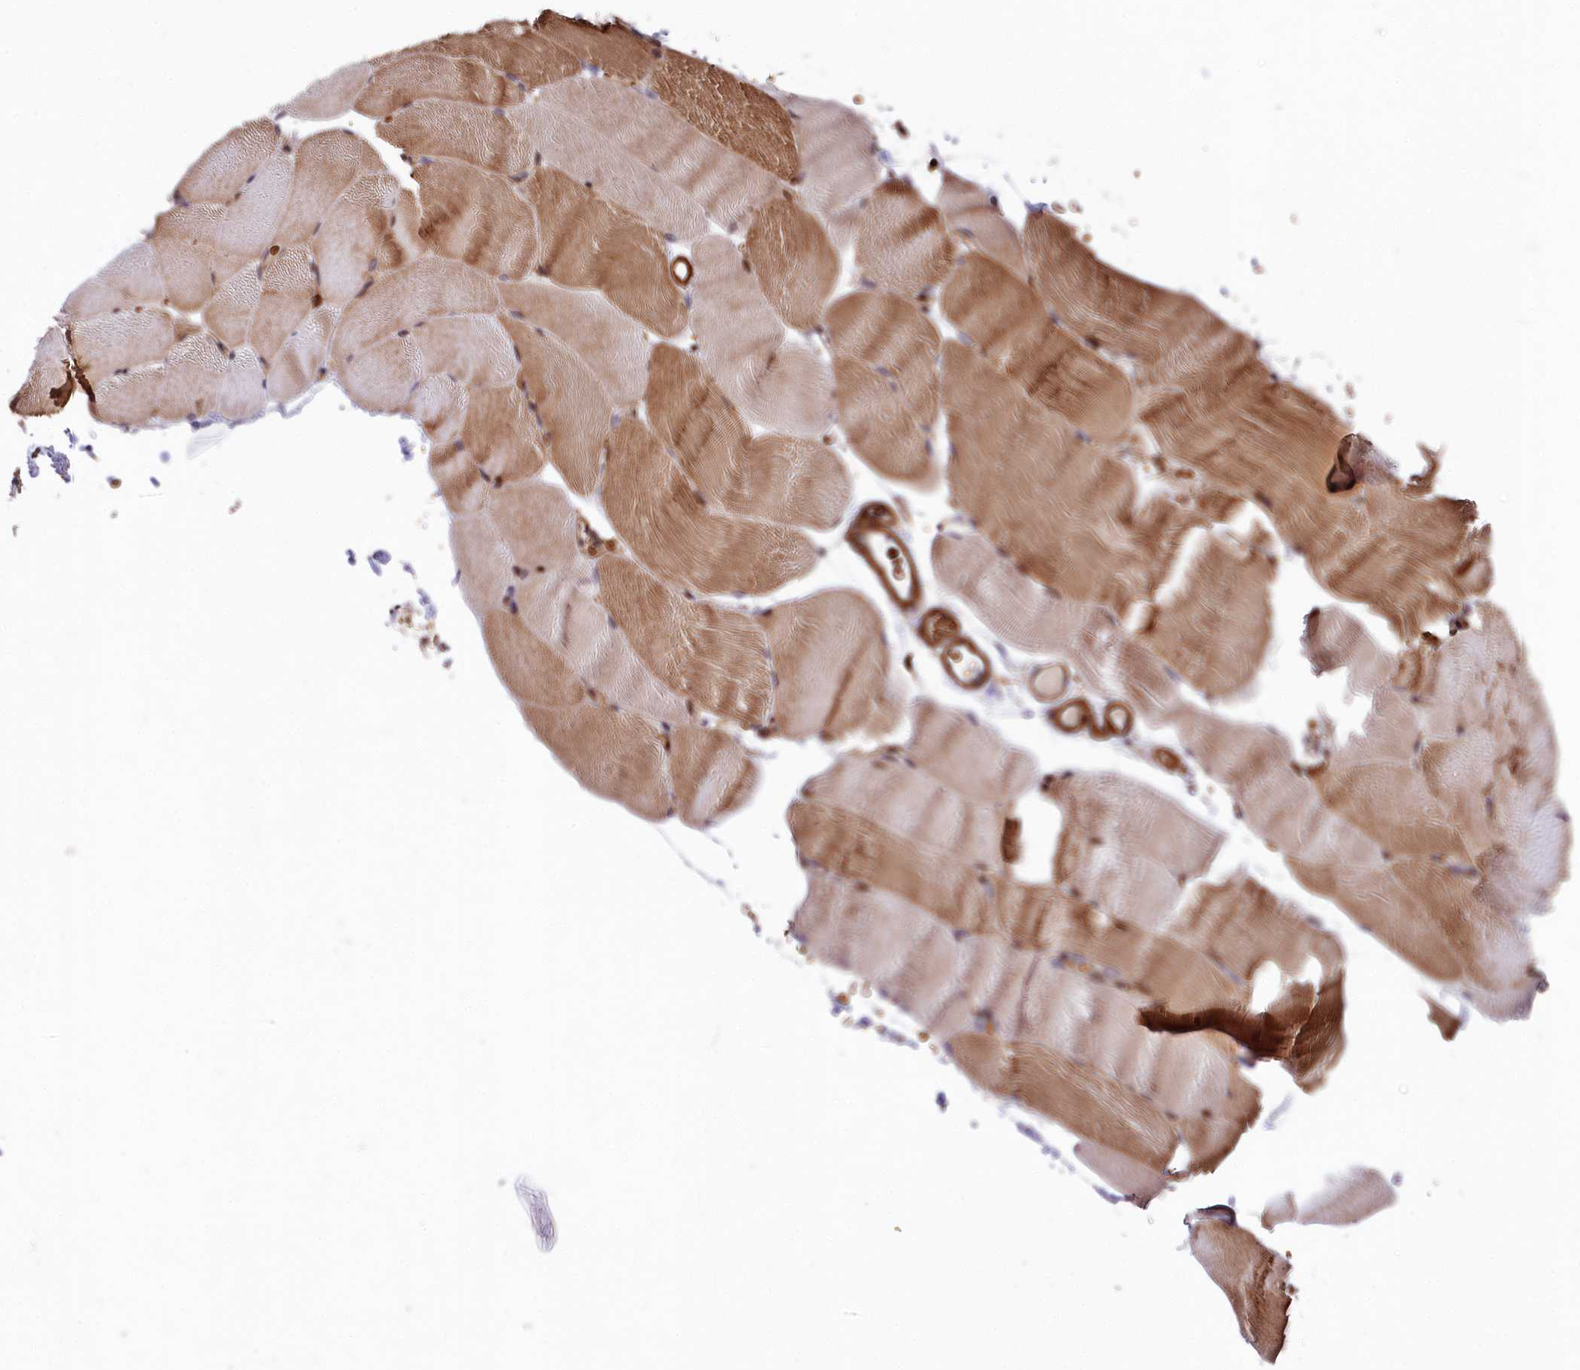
{"staining": {"intensity": "moderate", "quantity": ">75%", "location": "cytoplasmic/membranous"}, "tissue": "skeletal muscle", "cell_type": "Myocytes", "image_type": "normal", "snomed": [{"axis": "morphology", "description": "Normal tissue, NOS"}, {"axis": "topography", "description": "Skeletal muscle"}, {"axis": "topography", "description": "Parathyroid gland"}], "caption": "This micrograph reveals immunohistochemistry staining of unremarkable human skeletal muscle, with medium moderate cytoplasmic/membranous staining in approximately >75% of myocytes.", "gene": "TNKS1BP1", "patient": {"sex": "female", "age": 37}}